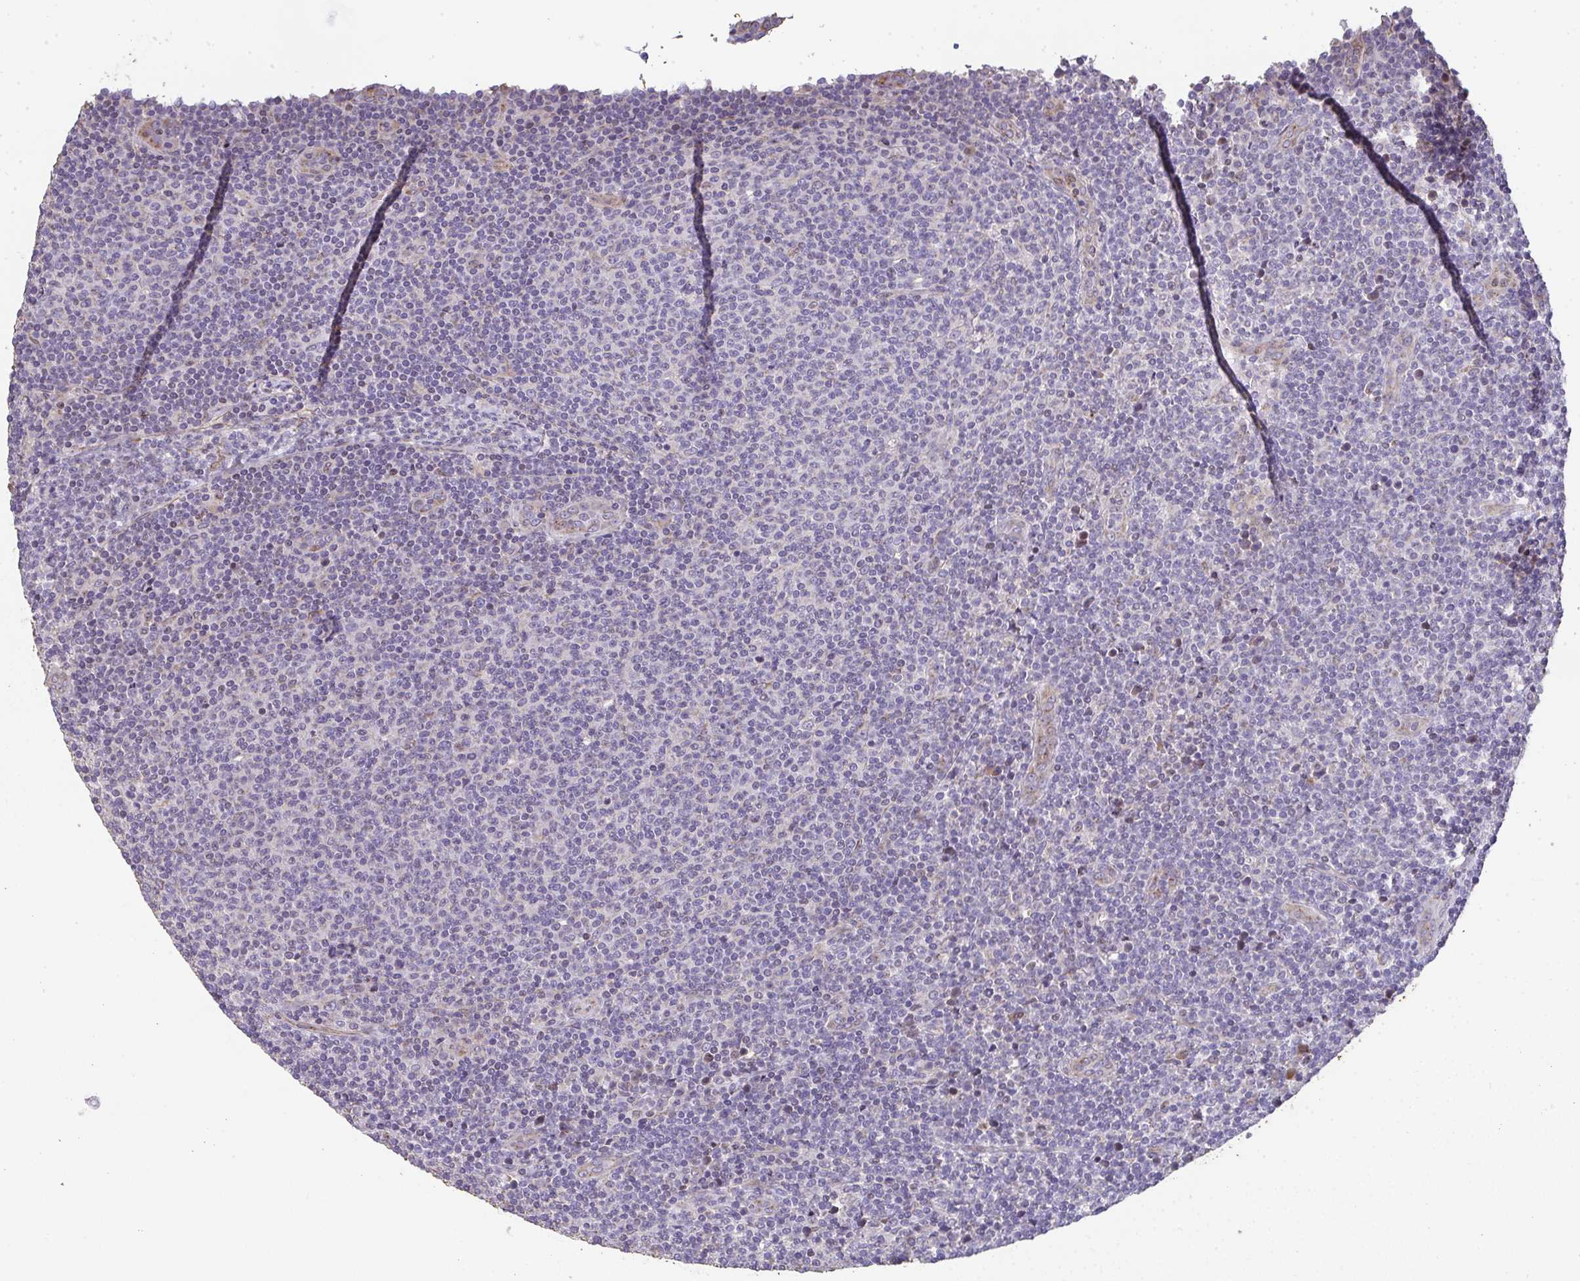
{"staining": {"intensity": "negative", "quantity": "none", "location": "none"}, "tissue": "lymphoma", "cell_type": "Tumor cells", "image_type": "cancer", "snomed": [{"axis": "morphology", "description": "Malignant lymphoma, non-Hodgkin's type, Low grade"}, {"axis": "topography", "description": "Lymph node"}], "caption": "The photomicrograph reveals no staining of tumor cells in malignant lymphoma, non-Hodgkin's type (low-grade).", "gene": "RUNDC3B", "patient": {"sex": "male", "age": 66}}